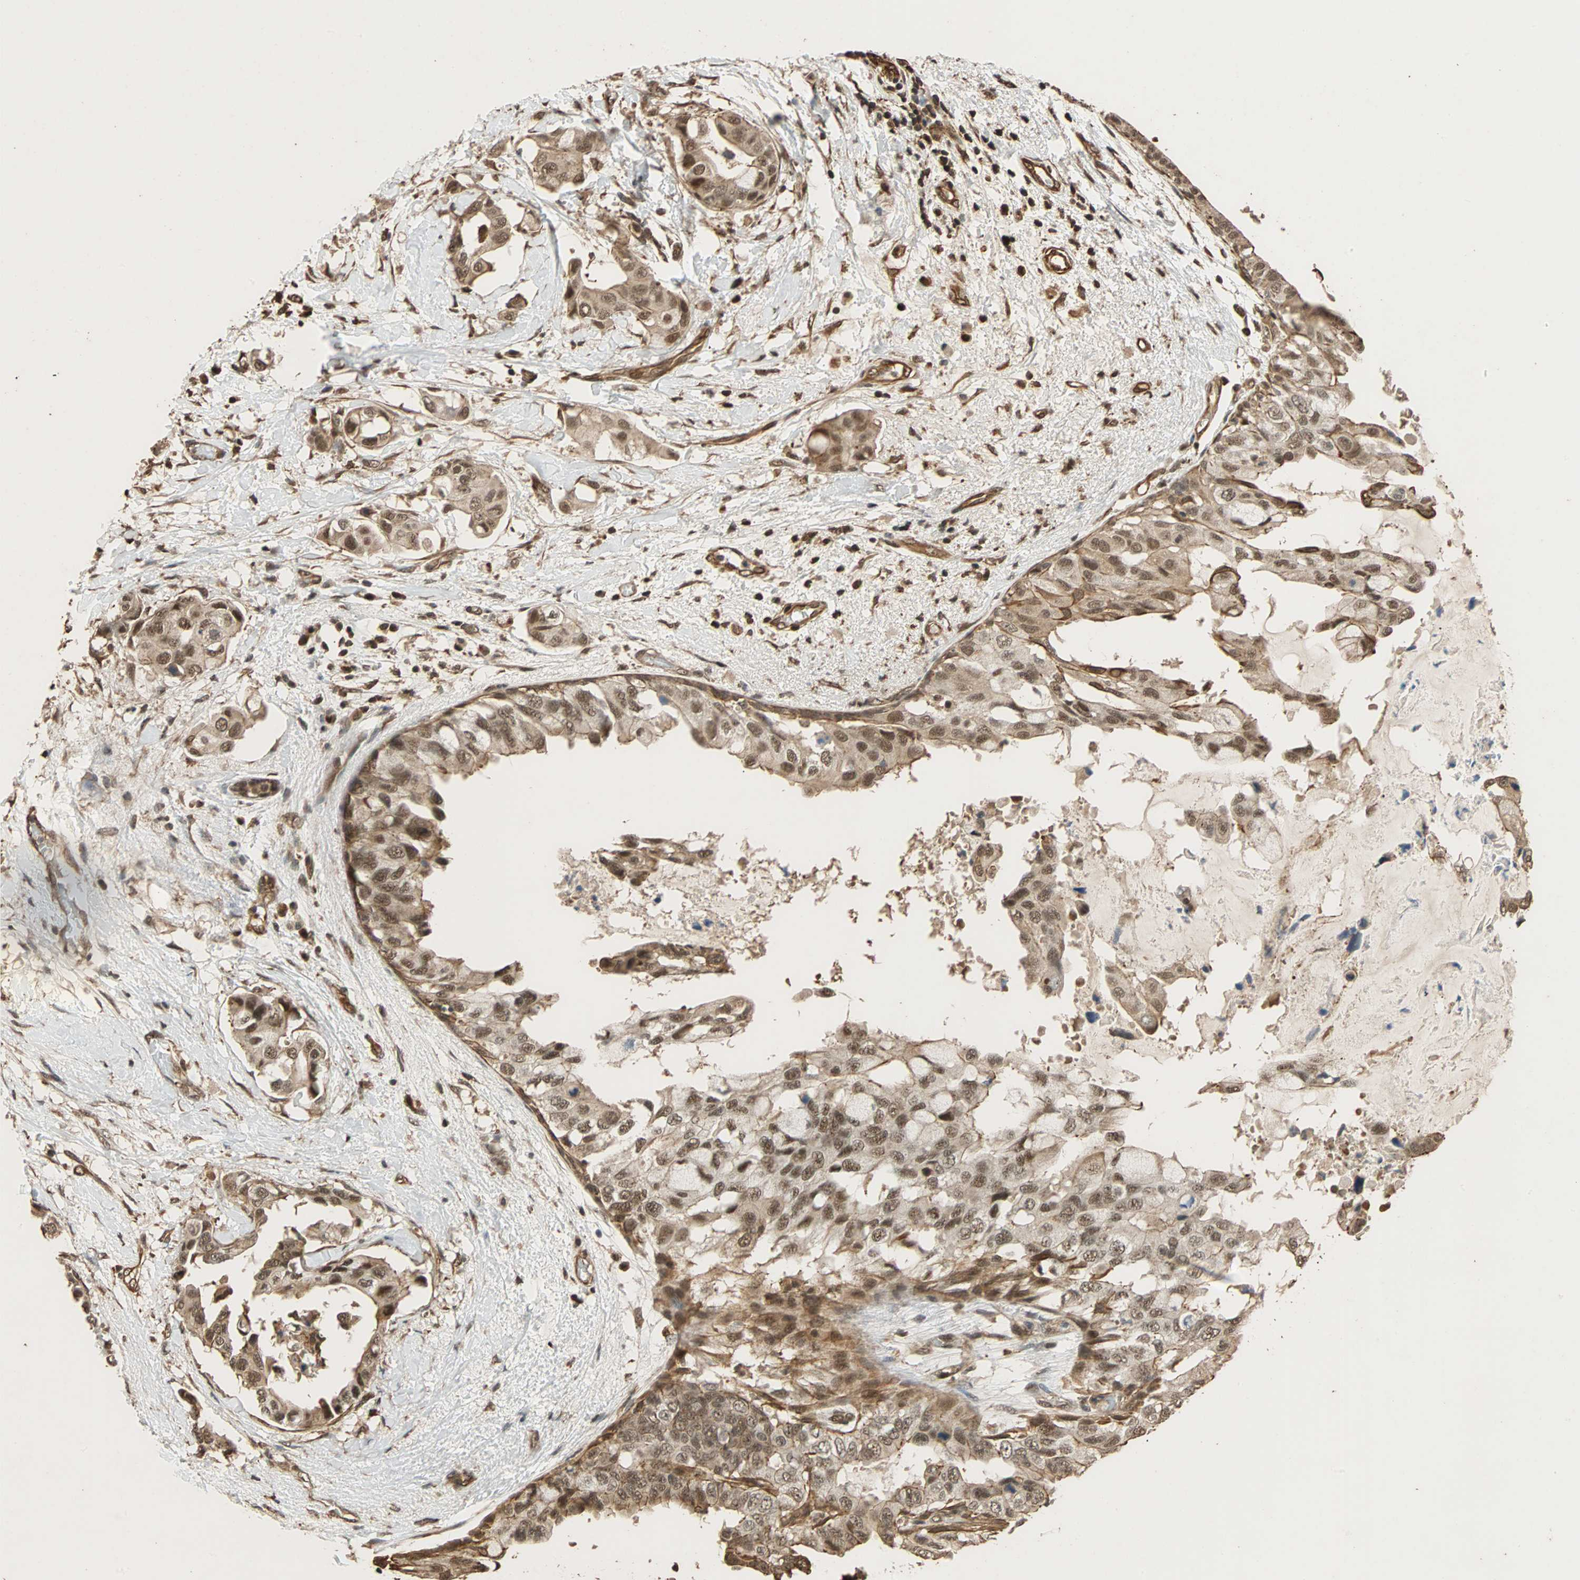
{"staining": {"intensity": "moderate", "quantity": ">75%", "location": "cytoplasmic/membranous,nuclear"}, "tissue": "breast cancer", "cell_type": "Tumor cells", "image_type": "cancer", "snomed": [{"axis": "morphology", "description": "Duct carcinoma"}, {"axis": "topography", "description": "Breast"}], "caption": "Human breast cancer (invasive ductal carcinoma) stained with a protein marker exhibits moderate staining in tumor cells.", "gene": "CDC5L", "patient": {"sex": "female", "age": 40}}